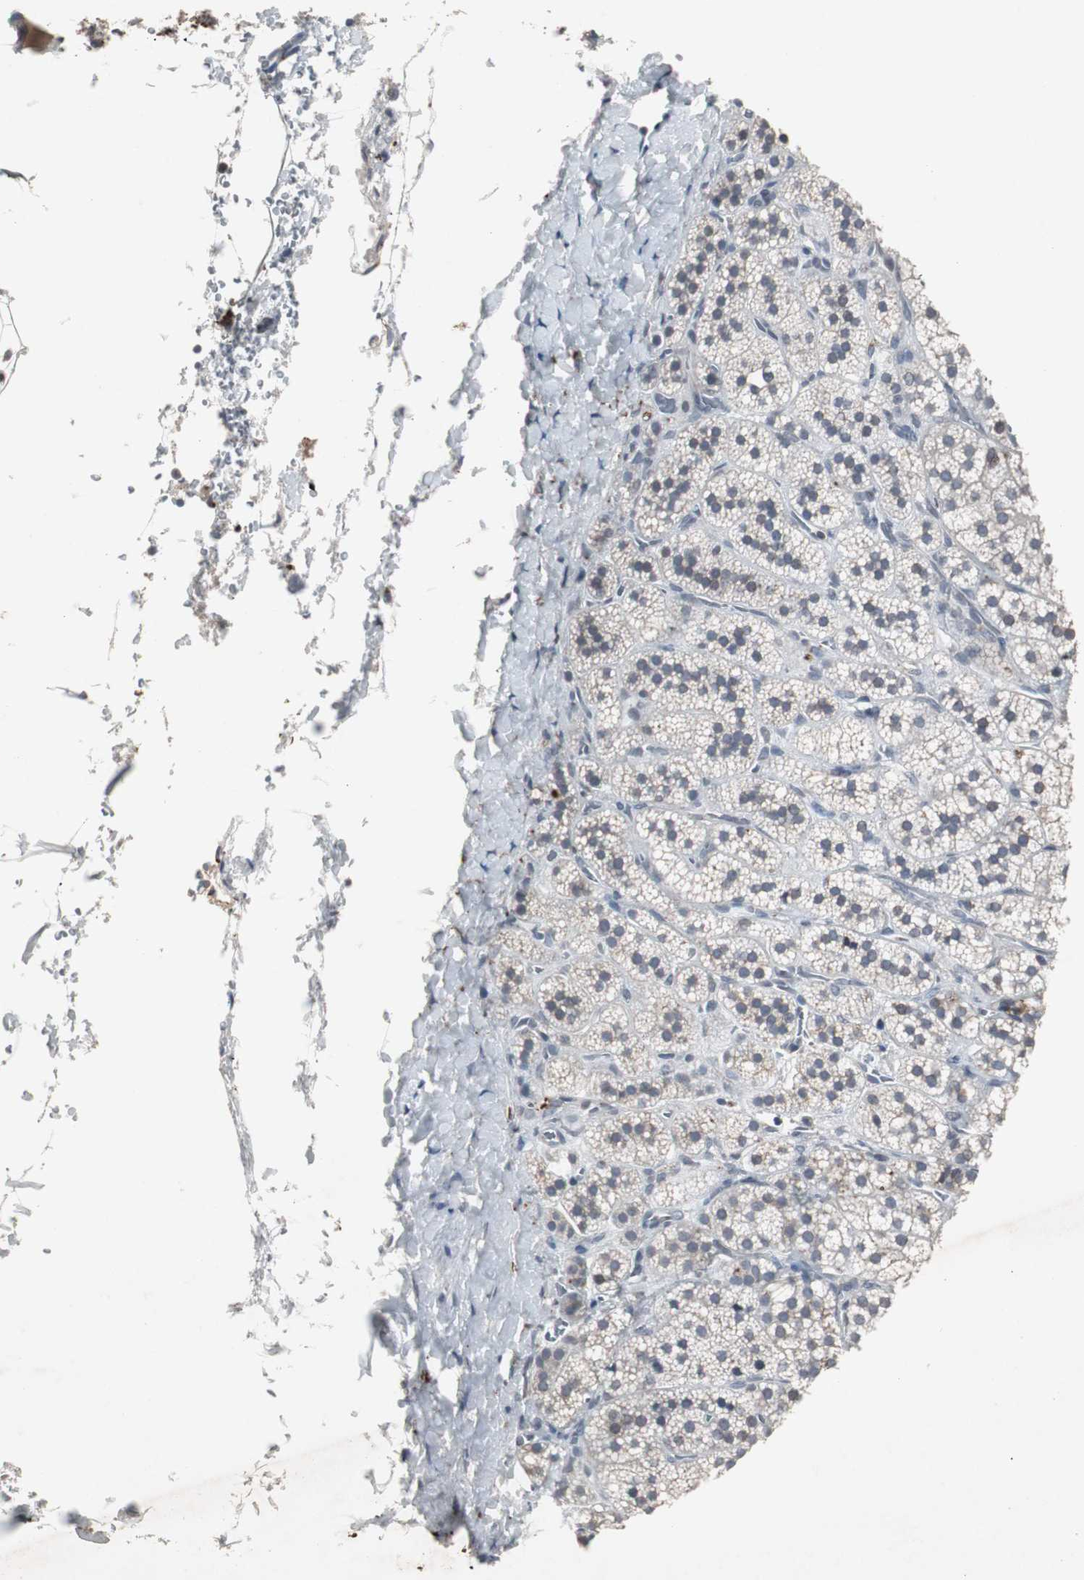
{"staining": {"intensity": "negative", "quantity": "none", "location": "none"}, "tissue": "adrenal gland", "cell_type": "Glandular cells", "image_type": "normal", "snomed": [{"axis": "morphology", "description": "Normal tissue, NOS"}, {"axis": "topography", "description": "Adrenal gland"}], "caption": "A photomicrograph of human adrenal gland is negative for staining in glandular cells. (Immunohistochemistry, brightfield microscopy, high magnification).", "gene": "ZNF396", "patient": {"sex": "female", "age": 44}}